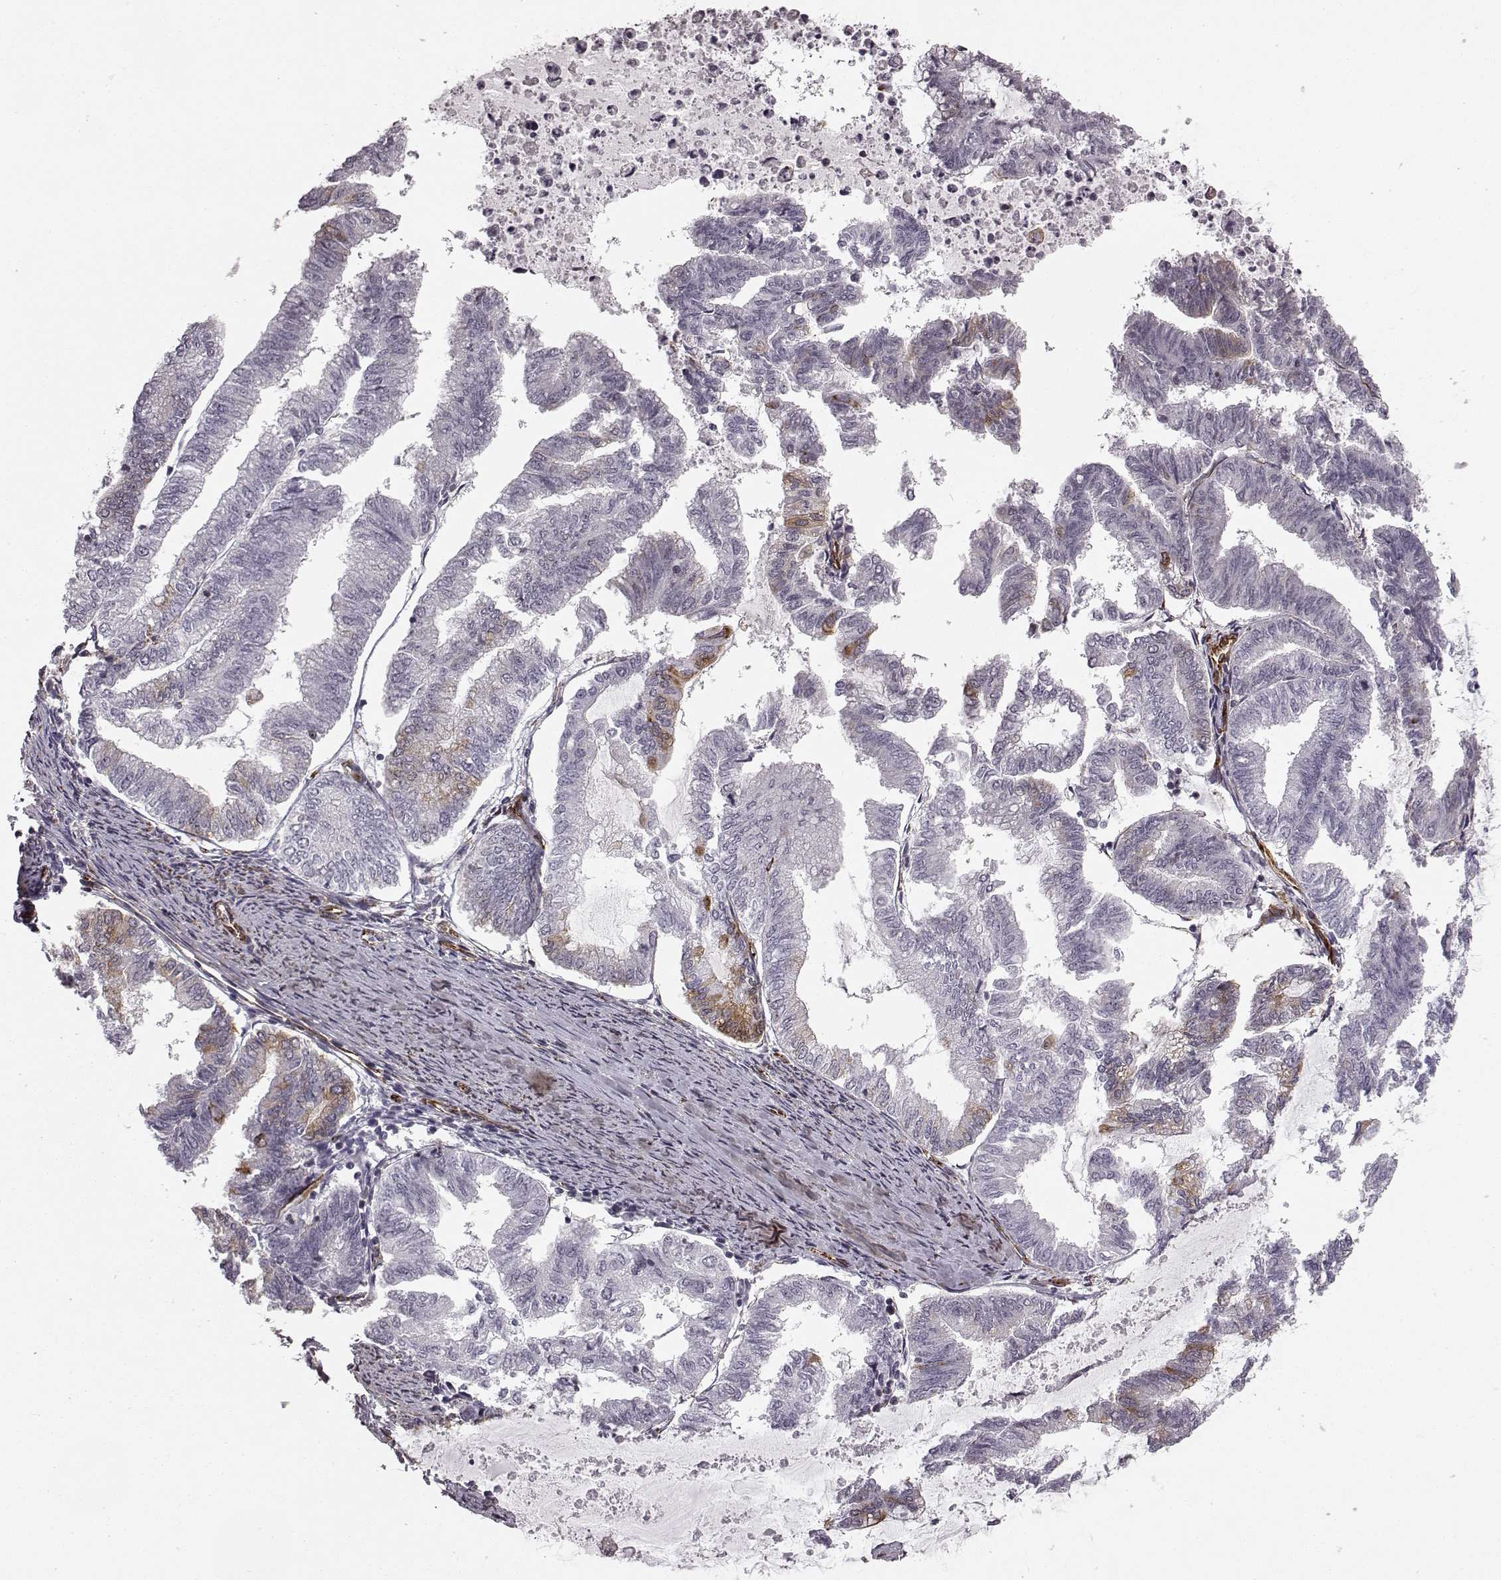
{"staining": {"intensity": "strong", "quantity": "<25%", "location": "cytoplasmic/membranous"}, "tissue": "endometrial cancer", "cell_type": "Tumor cells", "image_type": "cancer", "snomed": [{"axis": "morphology", "description": "Adenocarcinoma, NOS"}, {"axis": "topography", "description": "Endometrium"}], "caption": "About <25% of tumor cells in human endometrial cancer (adenocarcinoma) show strong cytoplasmic/membranous protein staining as visualized by brown immunohistochemical staining.", "gene": "TMEM14A", "patient": {"sex": "female", "age": 79}}